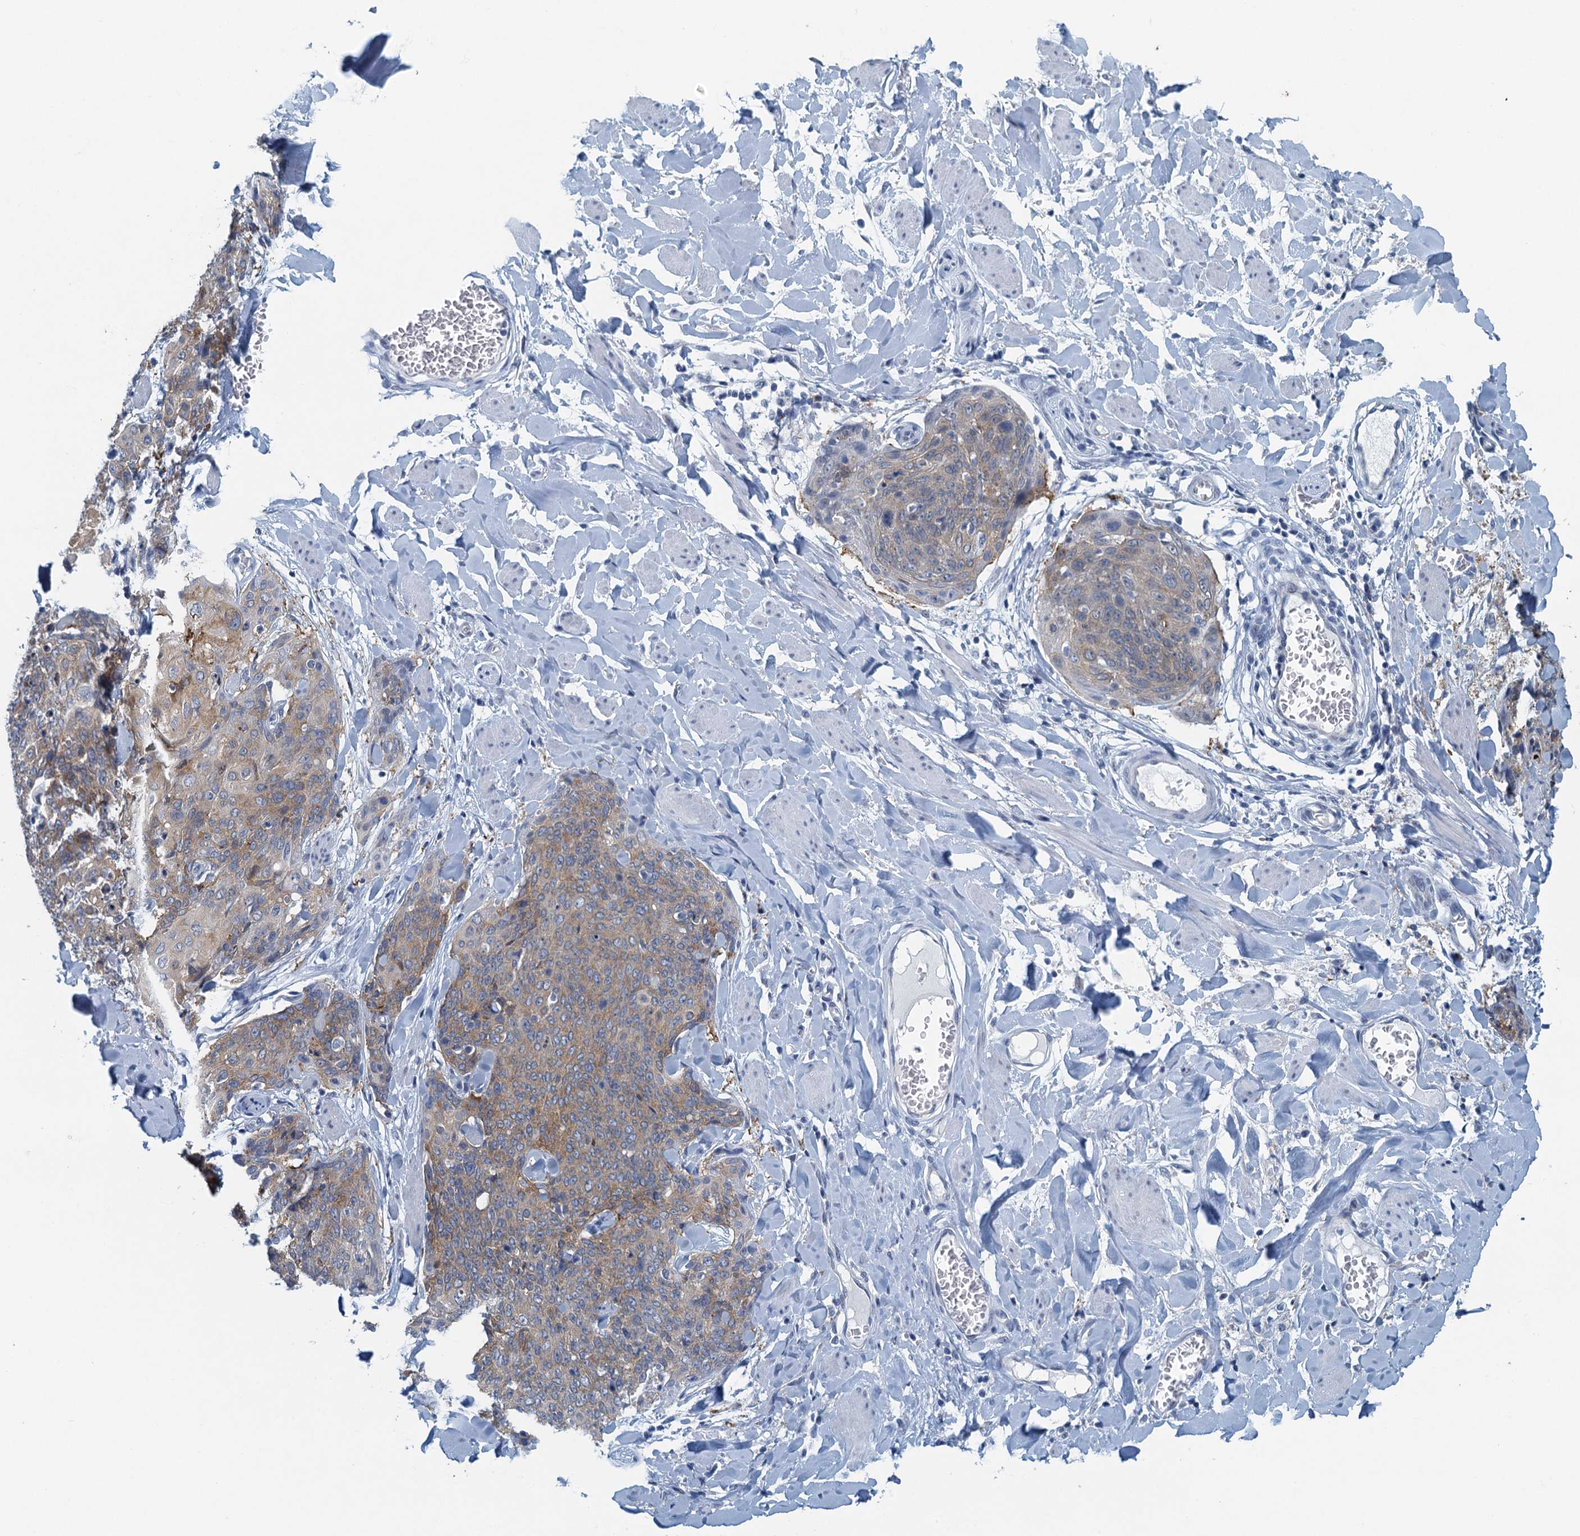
{"staining": {"intensity": "weak", "quantity": "25%-75%", "location": "cytoplasmic/membranous"}, "tissue": "skin cancer", "cell_type": "Tumor cells", "image_type": "cancer", "snomed": [{"axis": "morphology", "description": "Squamous cell carcinoma, NOS"}, {"axis": "topography", "description": "Skin"}, {"axis": "topography", "description": "Vulva"}], "caption": "Approximately 25%-75% of tumor cells in human skin cancer (squamous cell carcinoma) demonstrate weak cytoplasmic/membranous protein positivity as visualized by brown immunohistochemical staining.", "gene": "ENSG00000131152", "patient": {"sex": "female", "age": 85}}